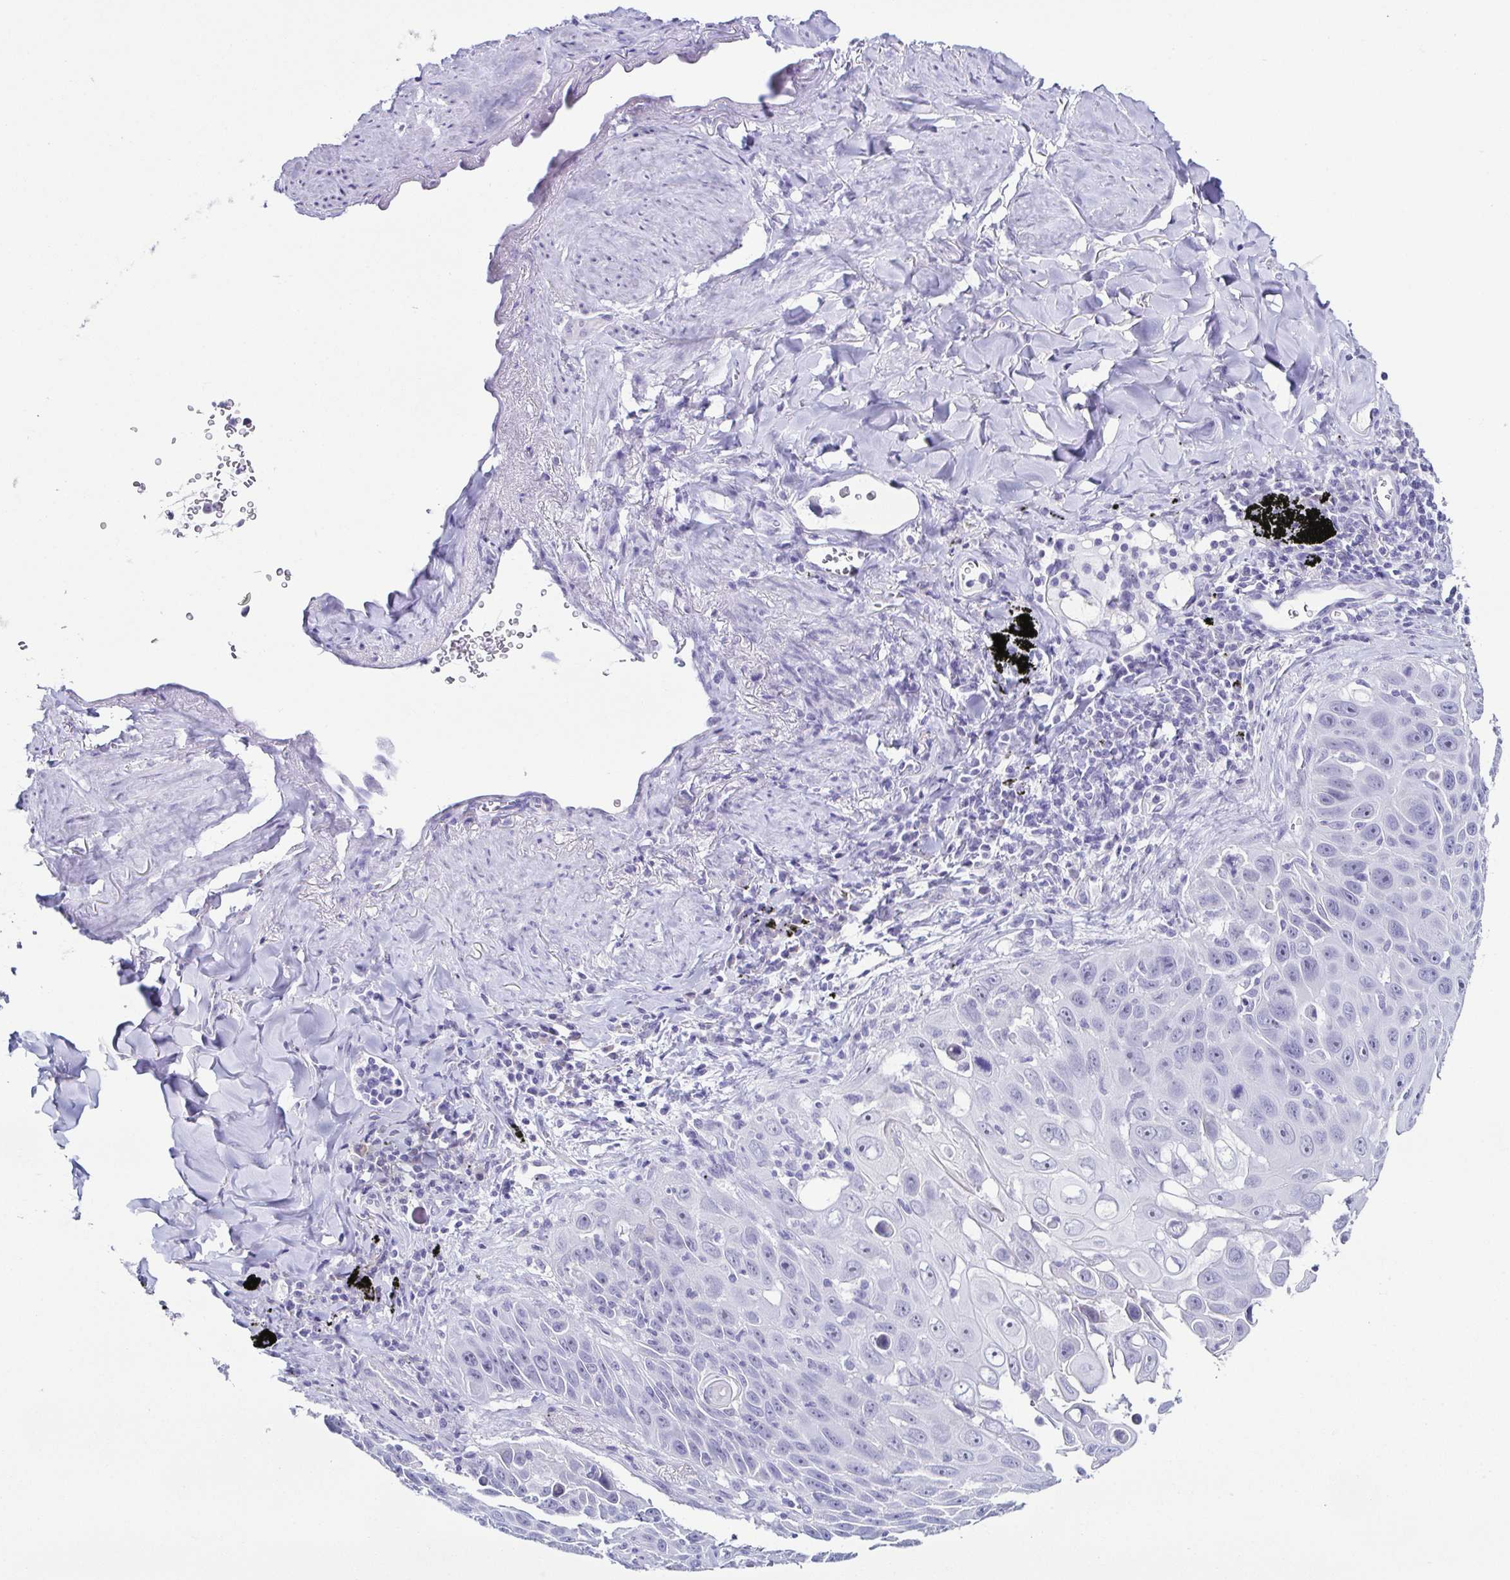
{"staining": {"intensity": "negative", "quantity": "none", "location": "none"}, "tissue": "lung cancer", "cell_type": "Tumor cells", "image_type": "cancer", "snomed": [{"axis": "morphology", "description": "Squamous cell carcinoma, NOS"}, {"axis": "morphology", "description": "Squamous cell carcinoma, metastatic, NOS"}, {"axis": "topography", "description": "Lymph node"}, {"axis": "topography", "description": "Lung"}], "caption": "This is an IHC histopathology image of human lung metastatic squamous cell carcinoma. There is no staining in tumor cells.", "gene": "TNNT2", "patient": {"sex": "female", "age": 62}}